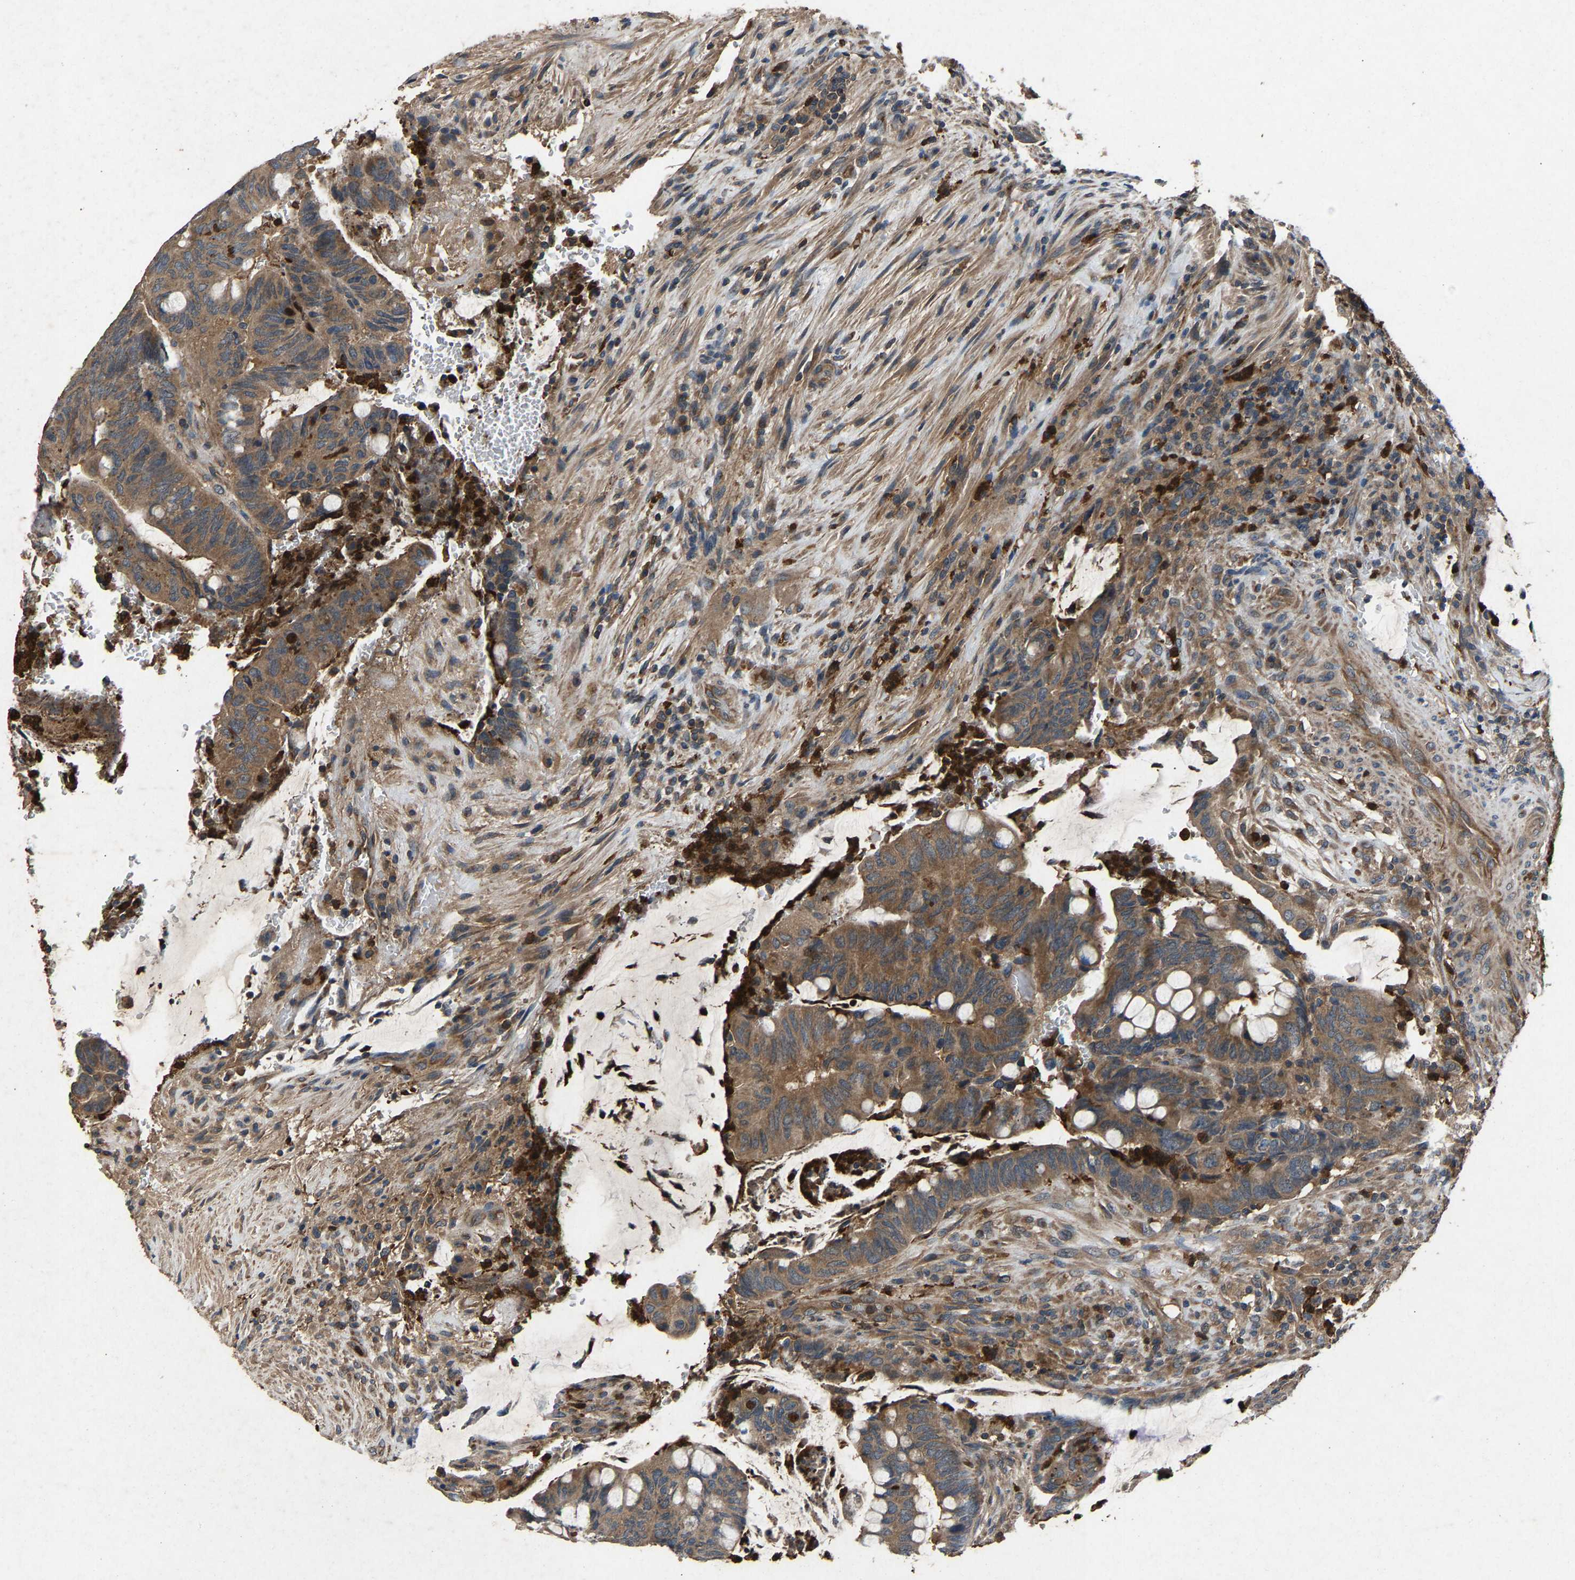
{"staining": {"intensity": "moderate", "quantity": ">75%", "location": "cytoplasmic/membranous"}, "tissue": "colorectal cancer", "cell_type": "Tumor cells", "image_type": "cancer", "snomed": [{"axis": "morphology", "description": "Normal tissue, NOS"}, {"axis": "morphology", "description": "Adenocarcinoma, NOS"}, {"axis": "topography", "description": "Rectum"}, {"axis": "topography", "description": "Peripheral nerve tissue"}], "caption": "Colorectal adenocarcinoma stained with immunohistochemistry demonstrates moderate cytoplasmic/membranous staining in approximately >75% of tumor cells.", "gene": "PPID", "patient": {"sex": "male", "age": 92}}